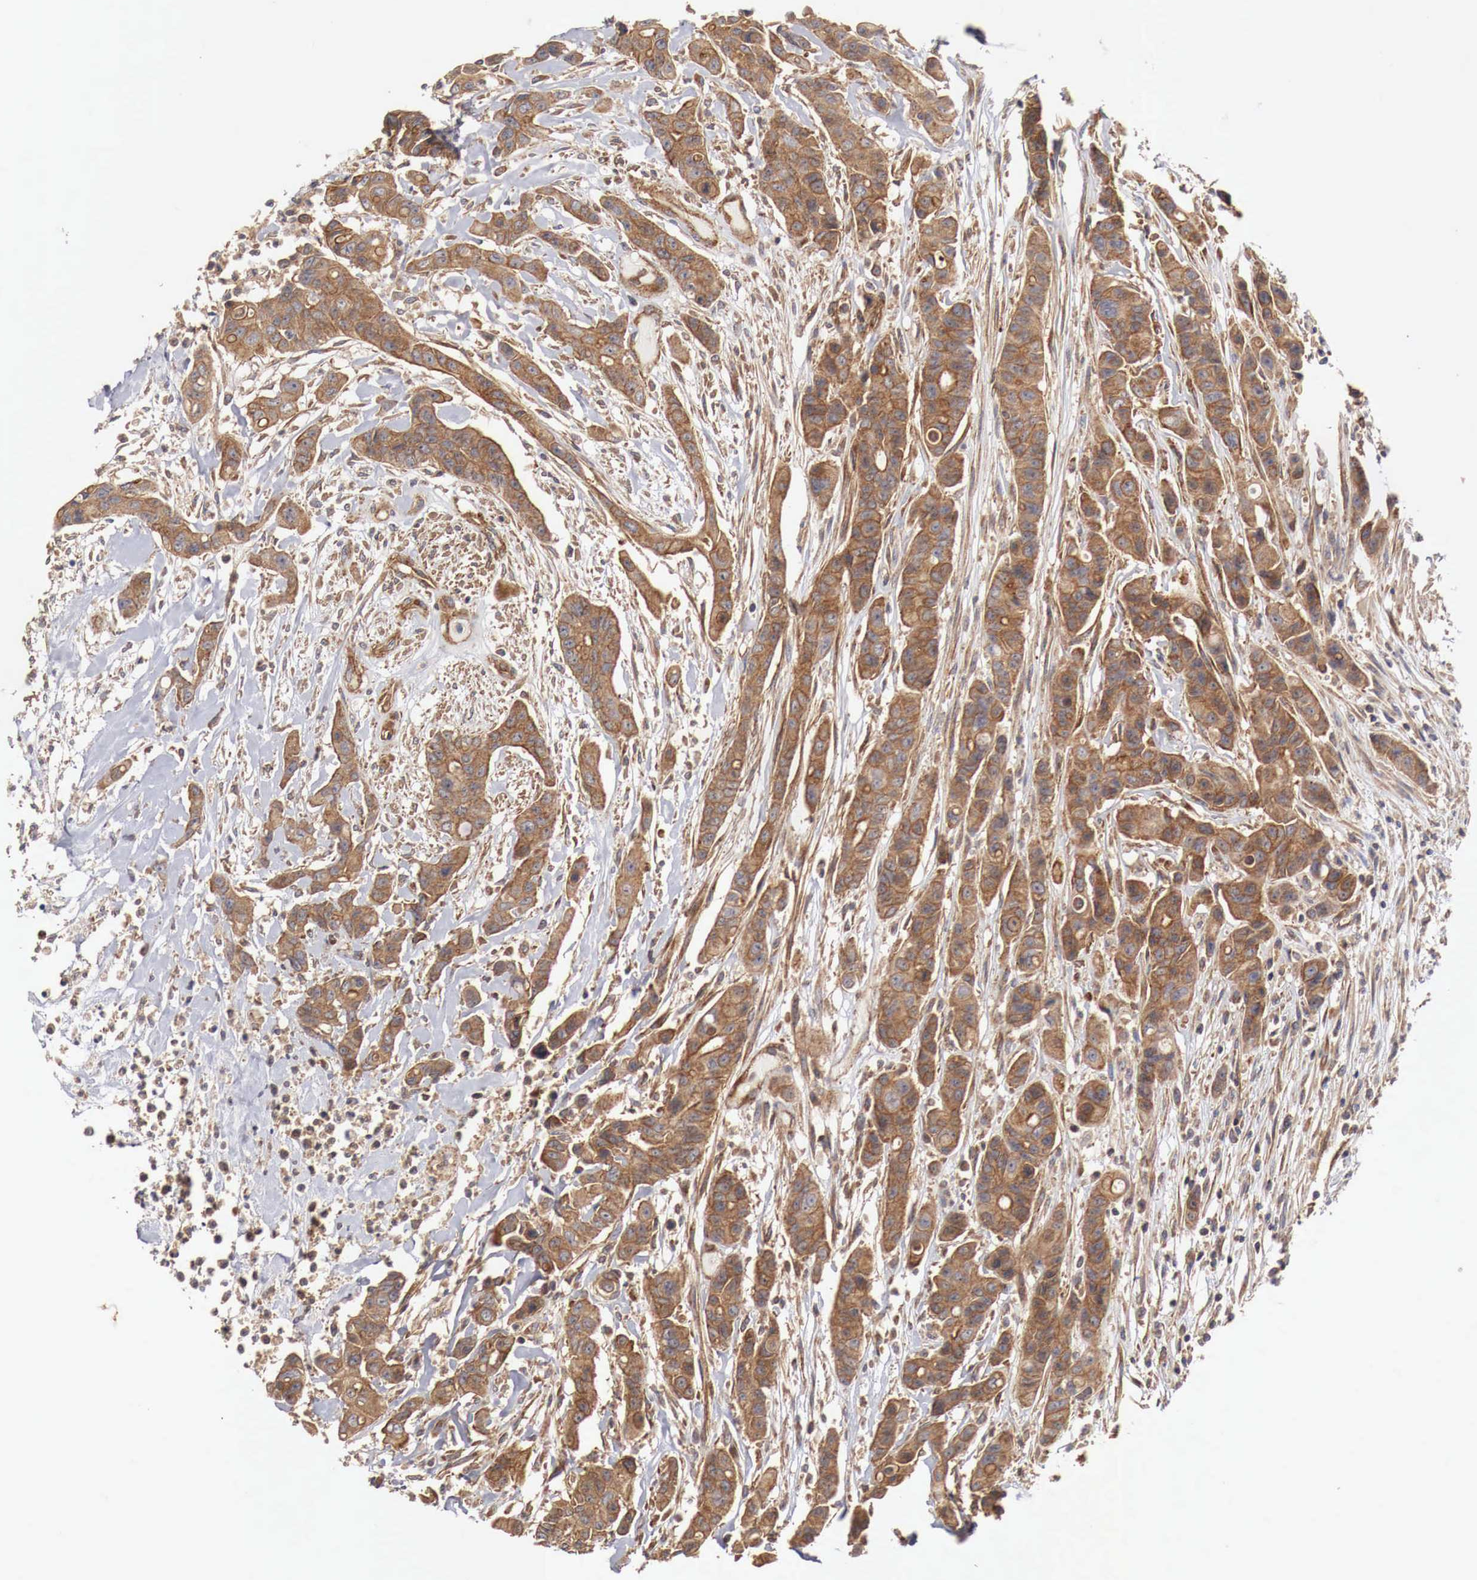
{"staining": {"intensity": "moderate", "quantity": ">75%", "location": "cytoplasmic/membranous"}, "tissue": "colorectal cancer", "cell_type": "Tumor cells", "image_type": "cancer", "snomed": [{"axis": "morphology", "description": "Adenocarcinoma, NOS"}, {"axis": "topography", "description": "Colon"}], "caption": "Tumor cells demonstrate moderate cytoplasmic/membranous positivity in about >75% of cells in adenocarcinoma (colorectal).", "gene": "ARMCX4", "patient": {"sex": "female", "age": 70}}